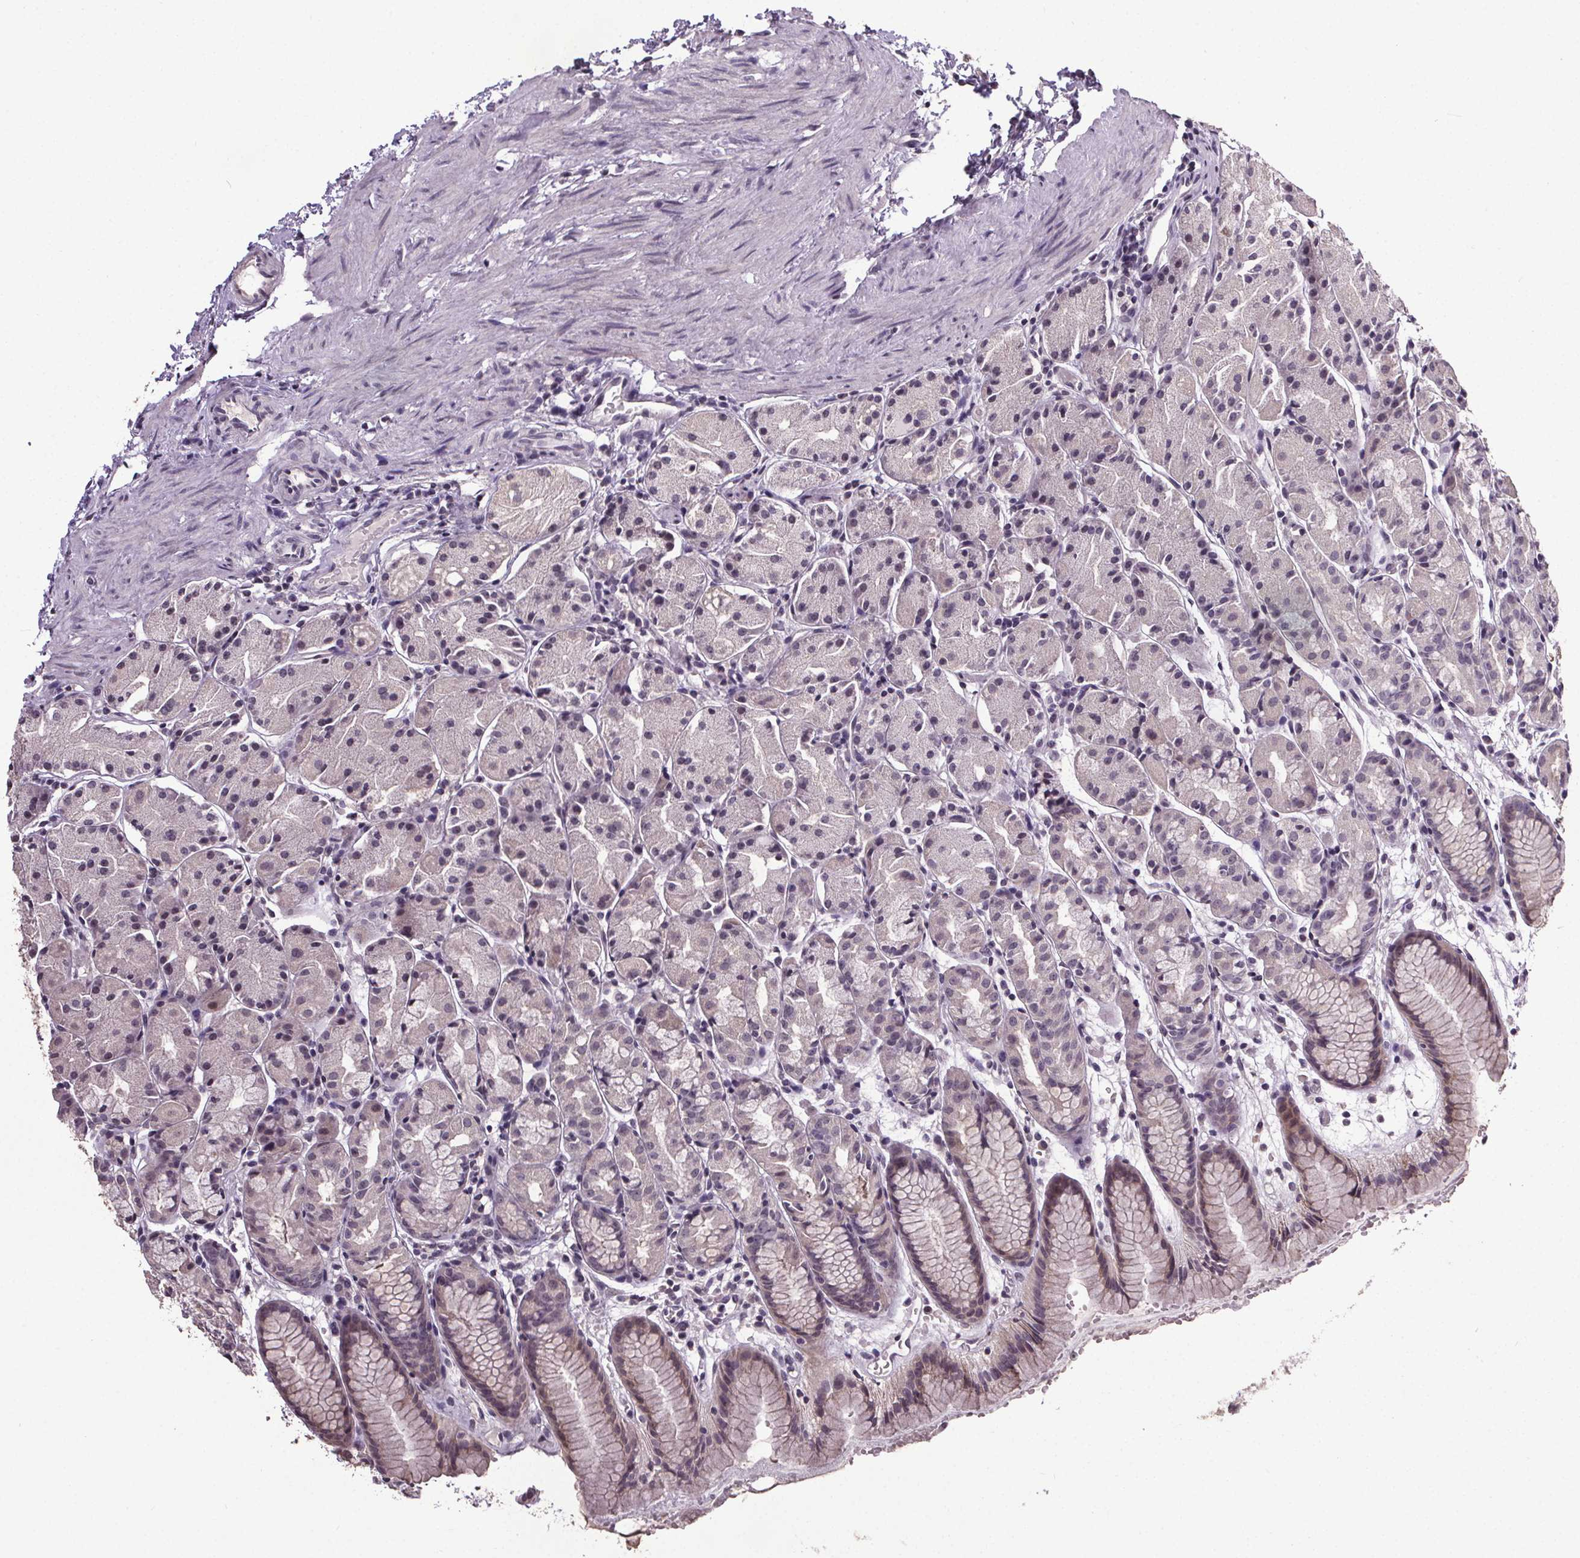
{"staining": {"intensity": "weak", "quantity": "<25%", "location": "nuclear"}, "tissue": "stomach", "cell_type": "Glandular cells", "image_type": "normal", "snomed": [{"axis": "morphology", "description": "Normal tissue, NOS"}, {"axis": "topography", "description": "Stomach, upper"}], "caption": "This is an immunohistochemistry histopathology image of normal human stomach. There is no positivity in glandular cells.", "gene": "NKX6", "patient": {"sex": "male", "age": 47}}